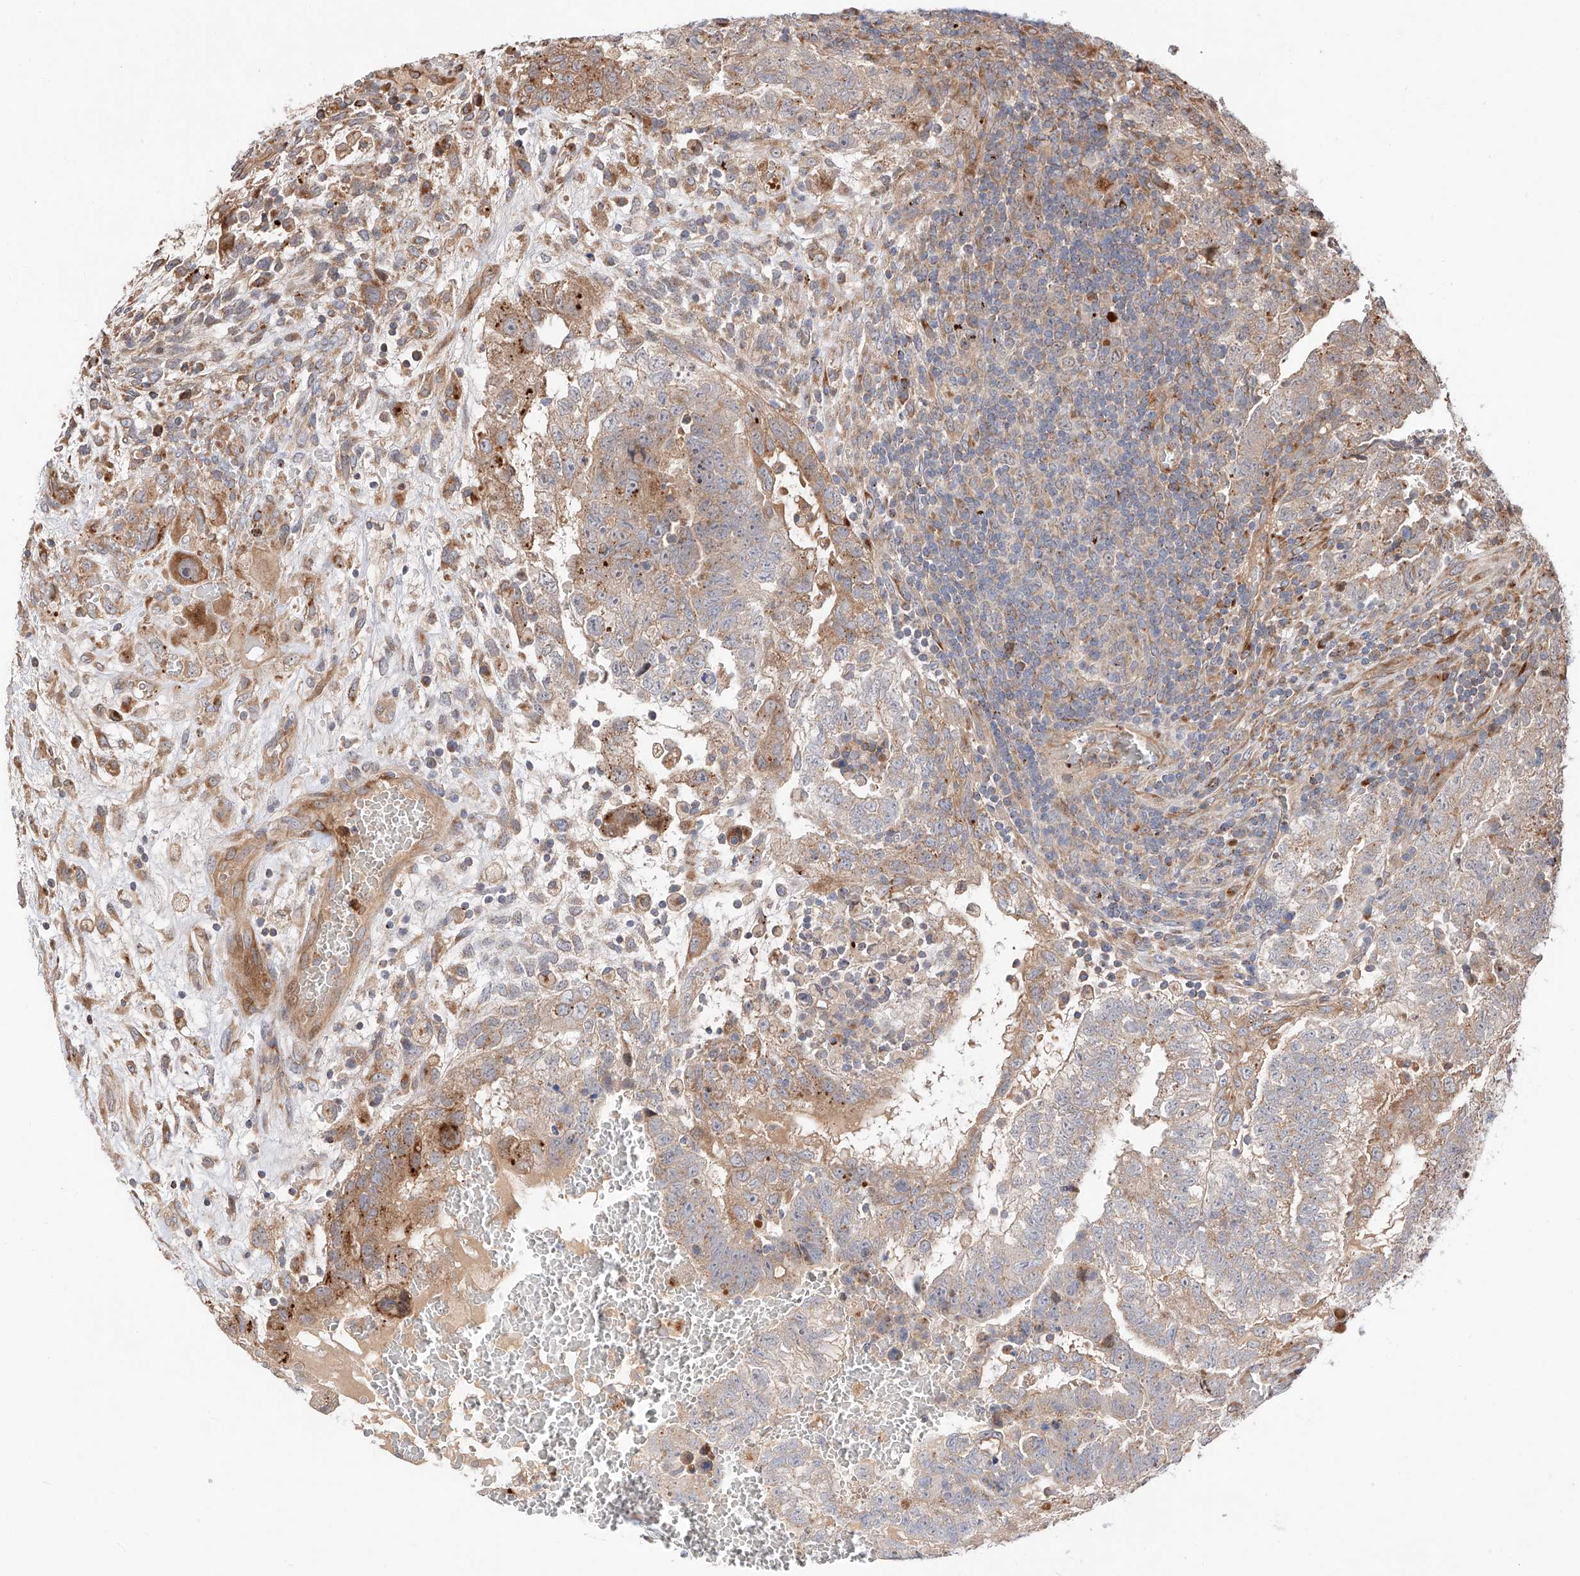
{"staining": {"intensity": "weak", "quantity": "25%-75%", "location": "cytoplasmic/membranous"}, "tissue": "testis cancer", "cell_type": "Tumor cells", "image_type": "cancer", "snomed": [{"axis": "morphology", "description": "Carcinoma, Embryonal, NOS"}, {"axis": "topography", "description": "Testis"}], "caption": "Immunohistochemical staining of testis cancer (embryonal carcinoma) reveals low levels of weak cytoplasmic/membranous protein staining in about 25%-75% of tumor cells.", "gene": "DIRAS3", "patient": {"sex": "male", "age": 37}}